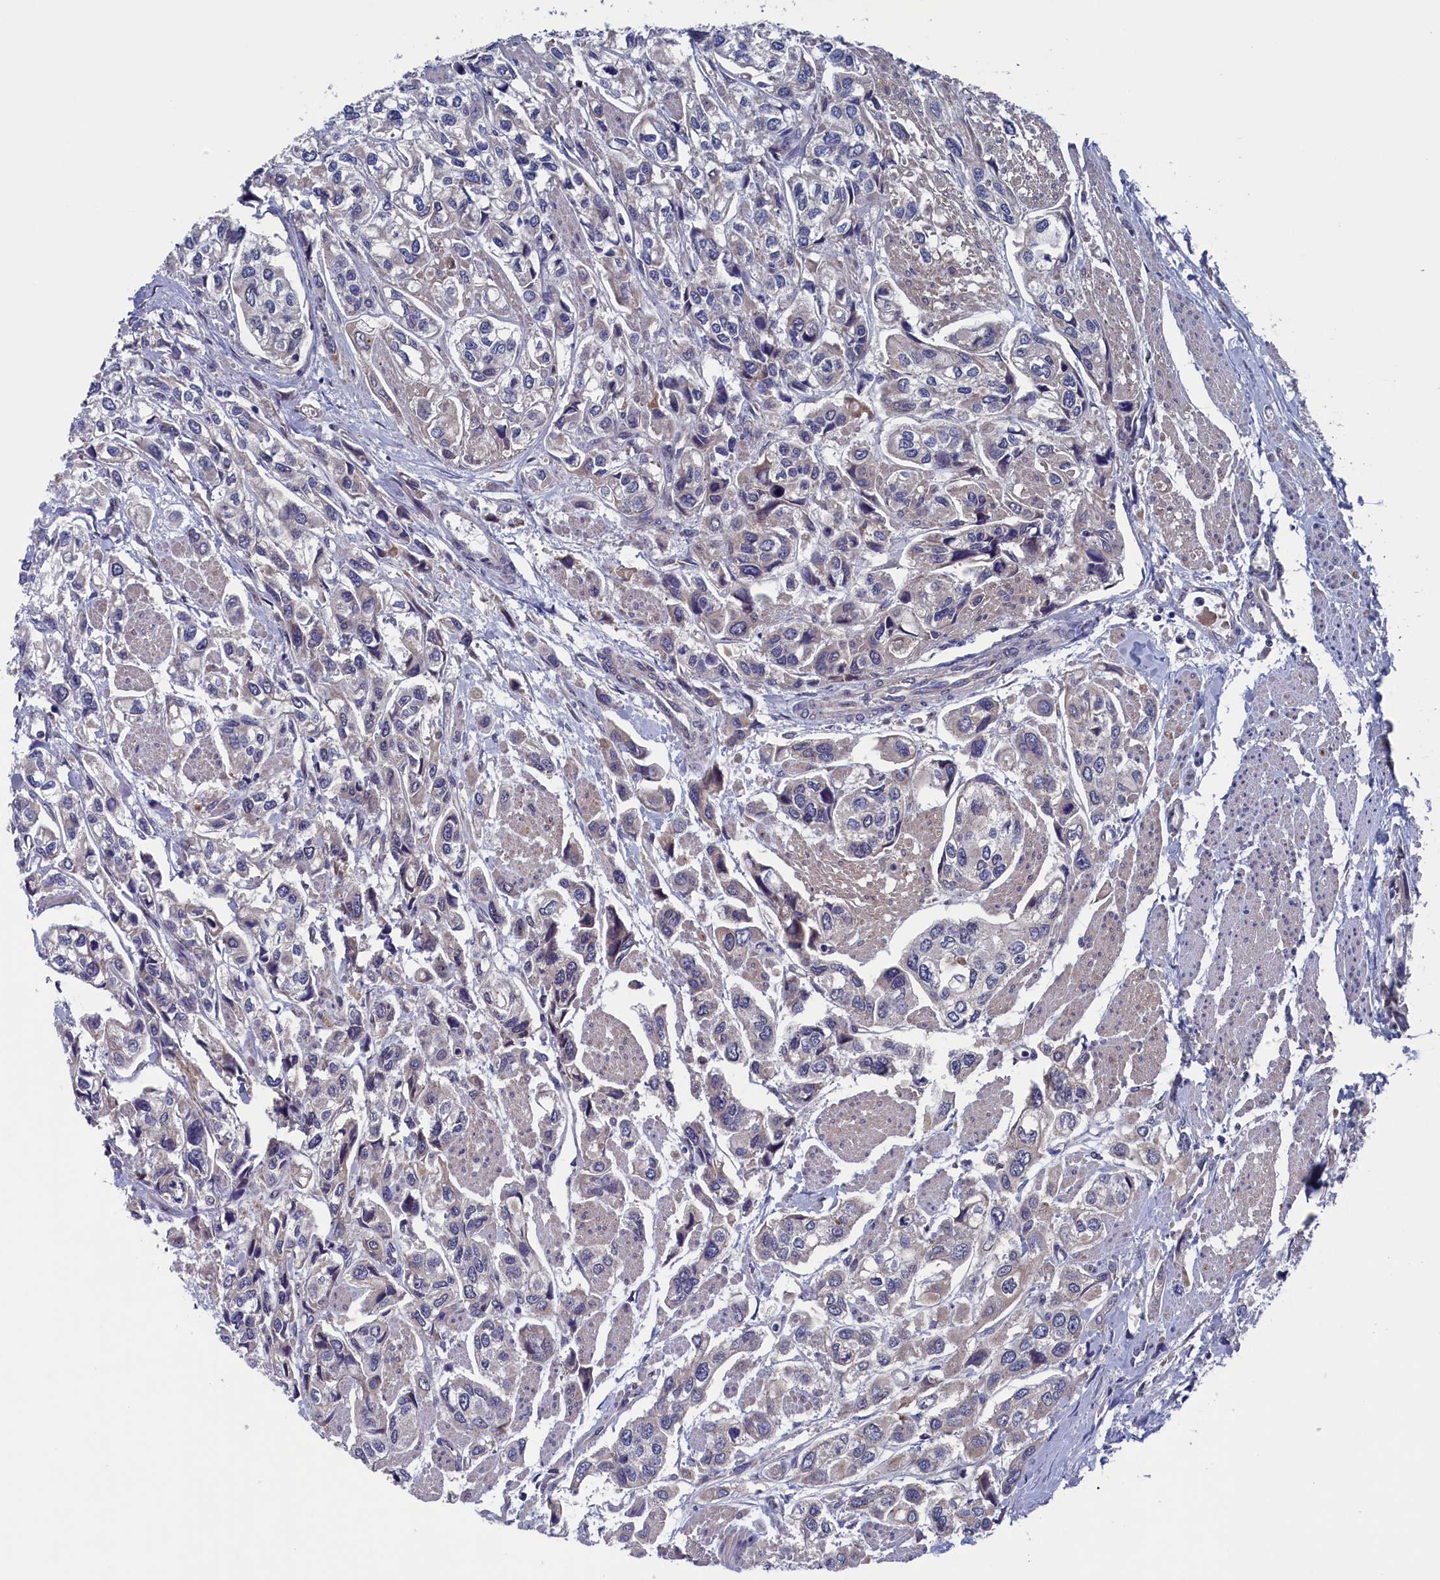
{"staining": {"intensity": "weak", "quantity": "<25%", "location": "cytoplasmic/membranous"}, "tissue": "urothelial cancer", "cell_type": "Tumor cells", "image_type": "cancer", "snomed": [{"axis": "morphology", "description": "Urothelial carcinoma, High grade"}, {"axis": "topography", "description": "Urinary bladder"}], "caption": "High power microscopy image of an immunohistochemistry micrograph of urothelial cancer, revealing no significant expression in tumor cells.", "gene": "SPATA13", "patient": {"sex": "male", "age": 67}}